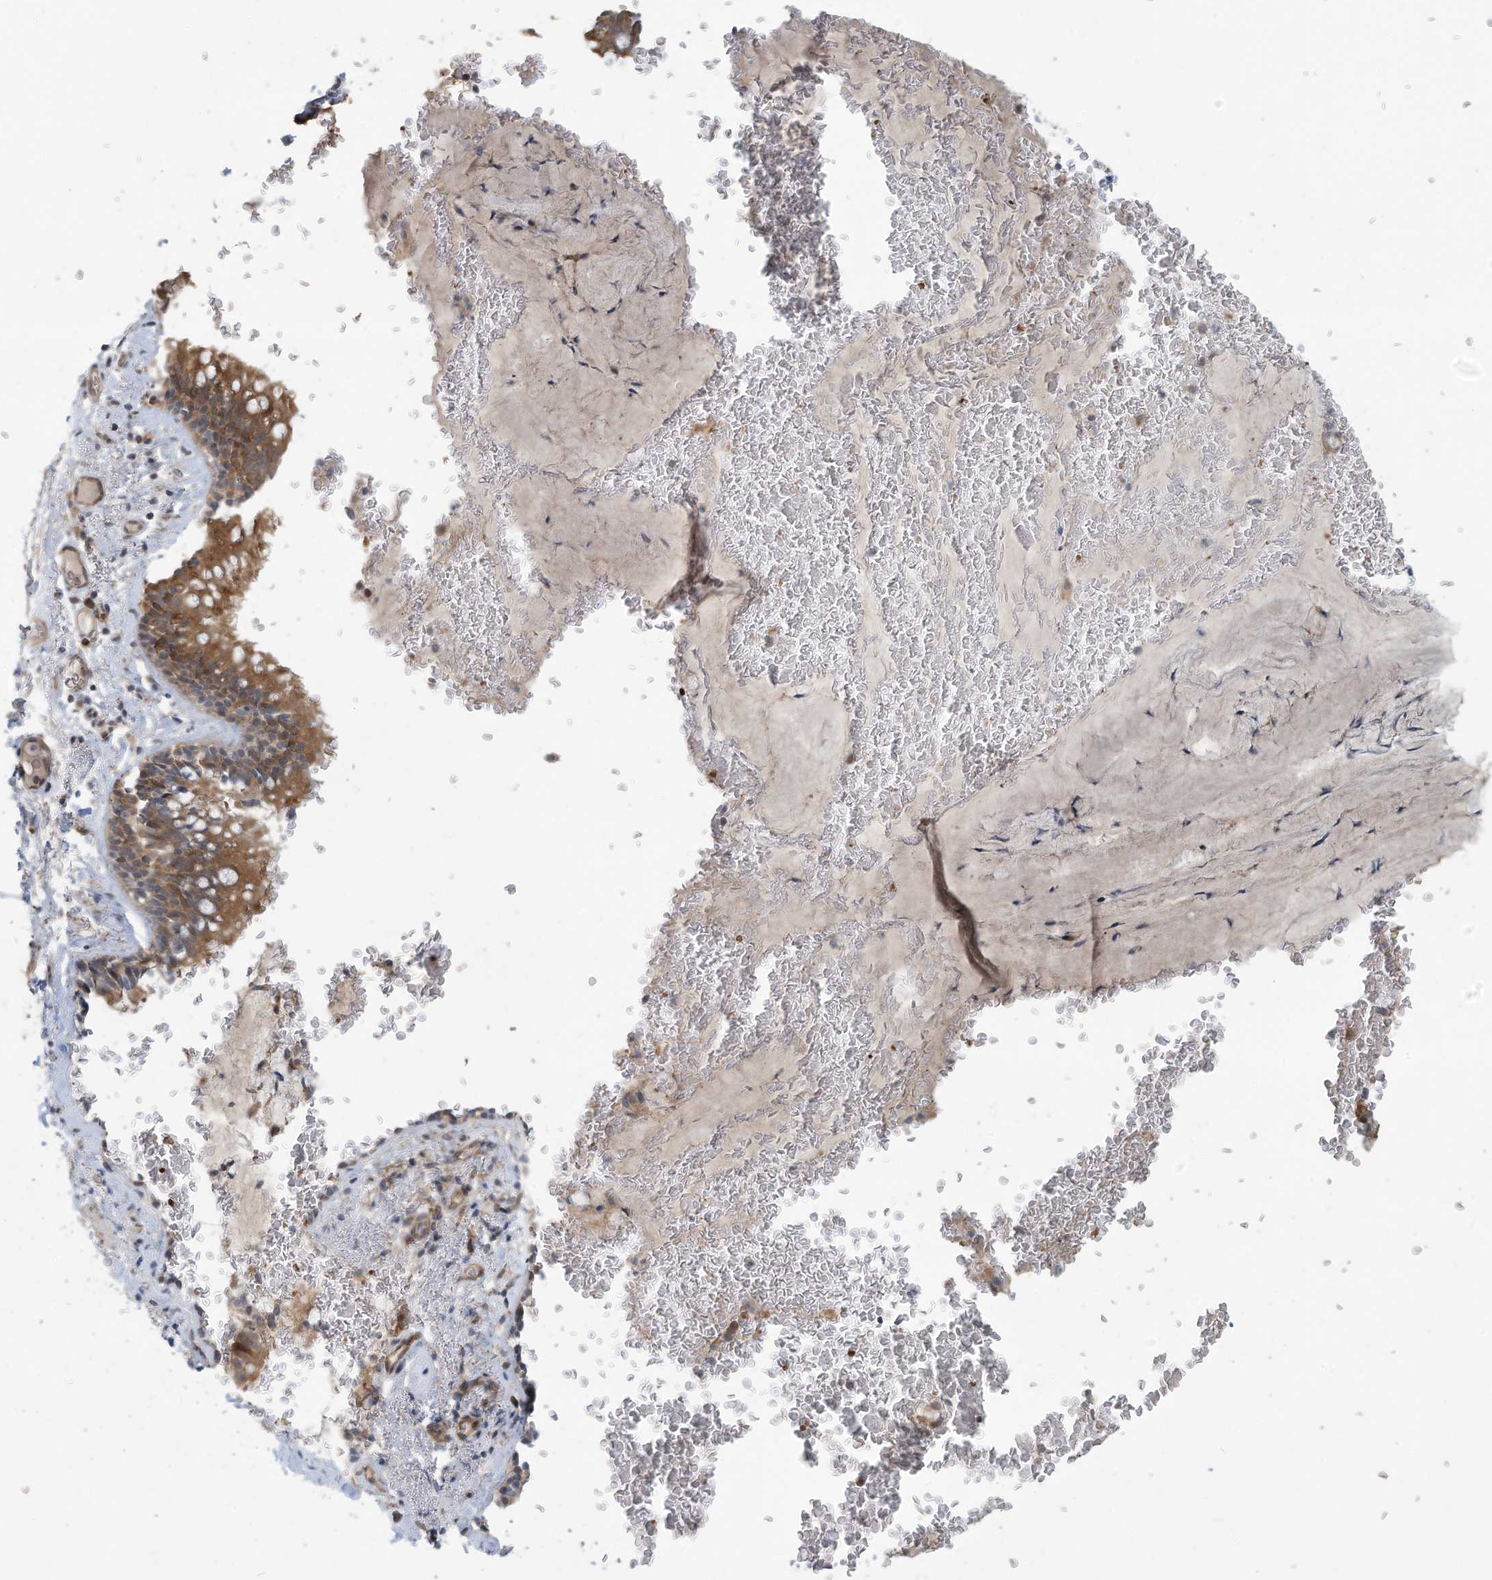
{"staining": {"intensity": "moderate", "quantity": ">75%", "location": "cytoplasmic/membranous"}, "tissue": "bronchus", "cell_type": "Respiratory epithelial cells", "image_type": "normal", "snomed": [{"axis": "morphology", "description": "Normal tissue, NOS"}, {"axis": "topography", "description": "Cartilage tissue"}, {"axis": "topography", "description": "Bronchus"}], "caption": "Brown immunohistochemical staining in normal human bronchus shows moderate cytoplasmic/membranous staining in about >75% of respiratory epithelial cells. (DAB (3,3'-diaminobenzidine) IHC, brown staining for protein, blue staining for nuclei).", "gene": "ERI2", "patient": {"sex": "female", "age": 36}}